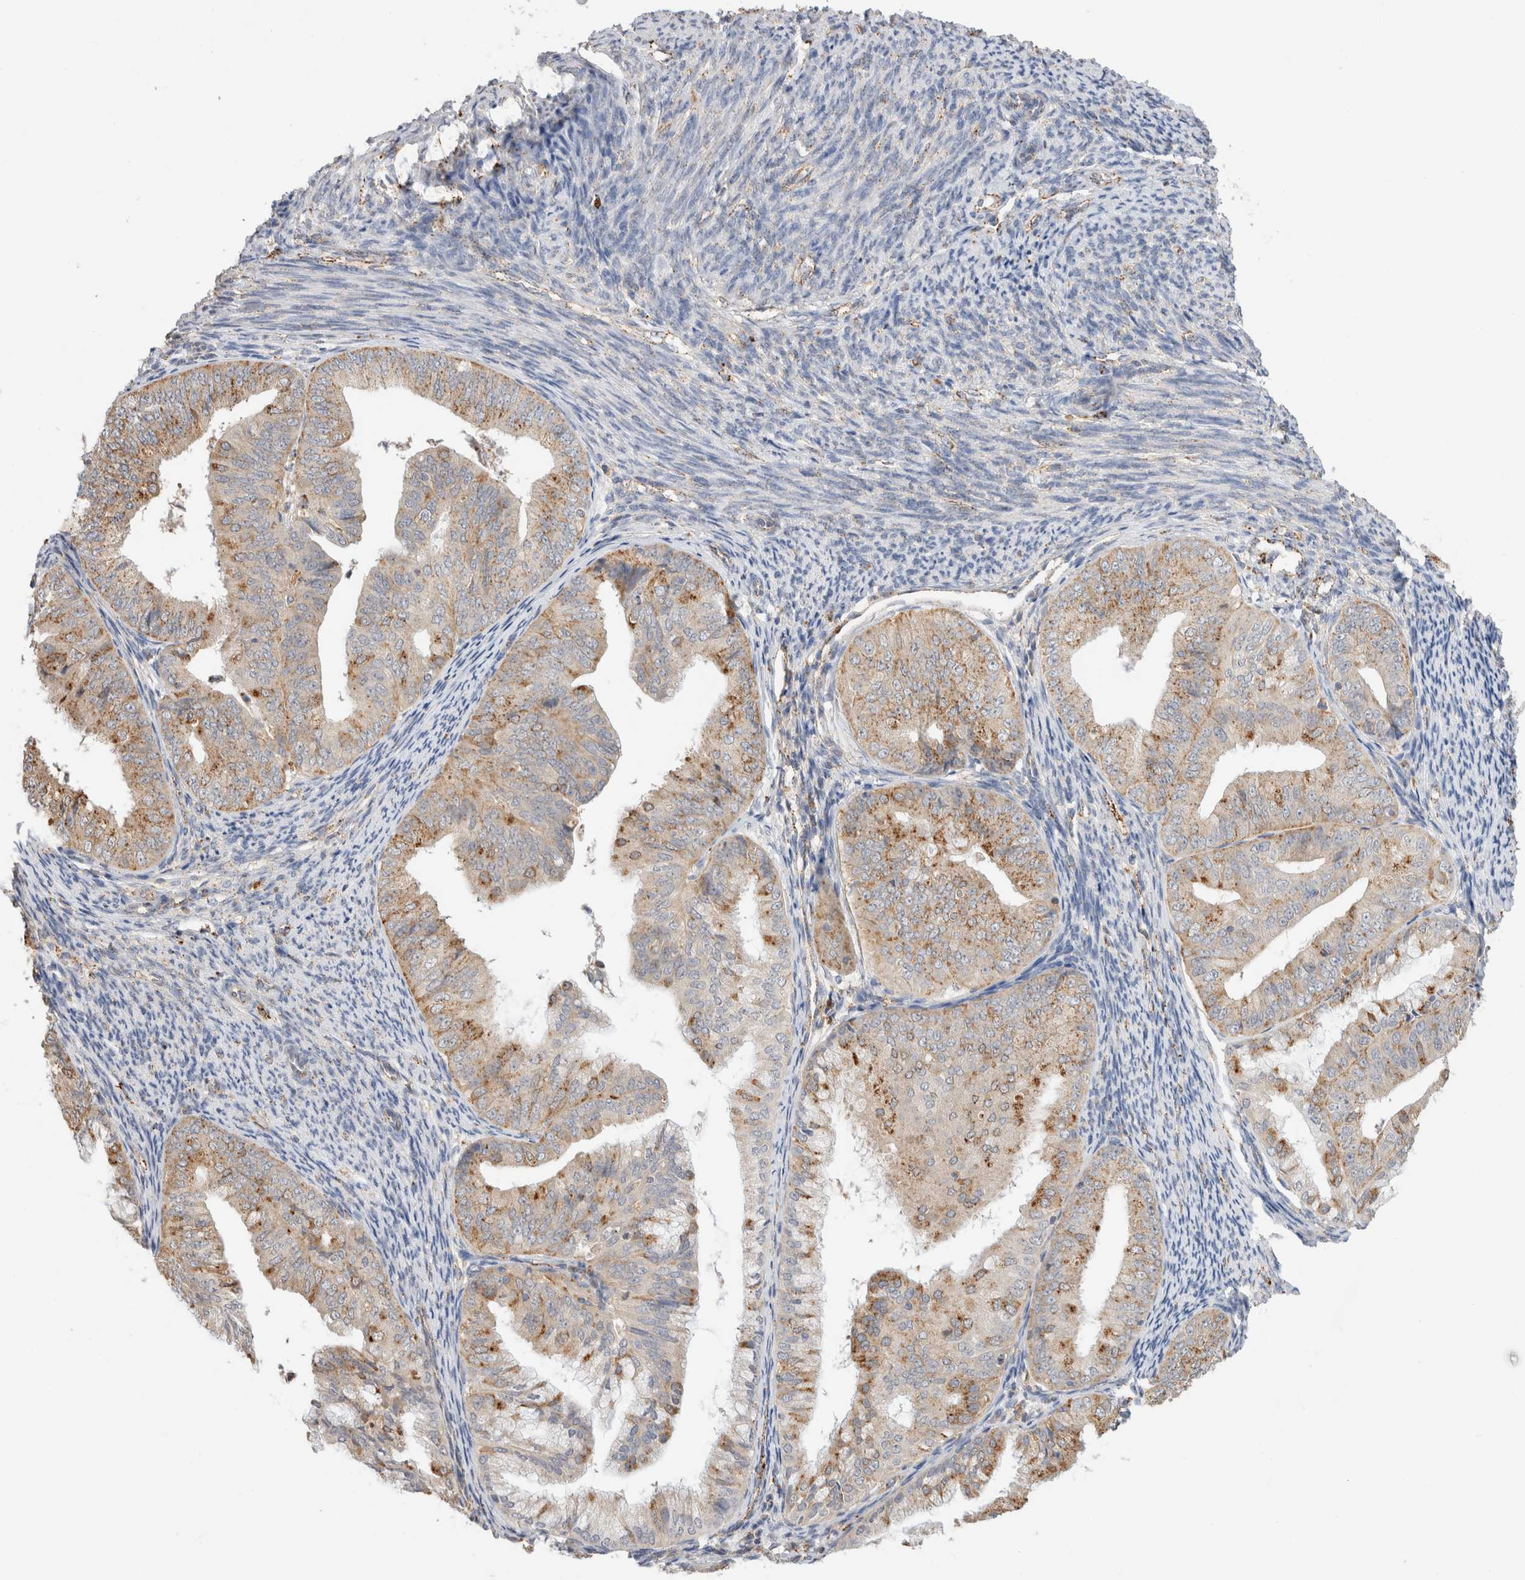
{"staining": {"intensity": "moderate", "quantity": "25%-75%", "location": "cytoplasmic/membranous"}, "tissue": "endometrial cancer", "cell_type": "Tumor cells", "image_type": "cancer", "snomed": [{"axis": "morphology", "description": "Adenocarcinoma, NOS"}, {"axis": "topography", "description": "Endometrium"}], "caption": "This micrograph reveals endometrial adenocarcinoma stained with immunohistochemistry (IHC) to label a protein in brown. The cytoplasmic/membranous of tumor cells show moderate positivity for the protein. Nuclei are counter-stained blue.", "gene": "GNS", "patient": {"sex": "female", "age": 63}}